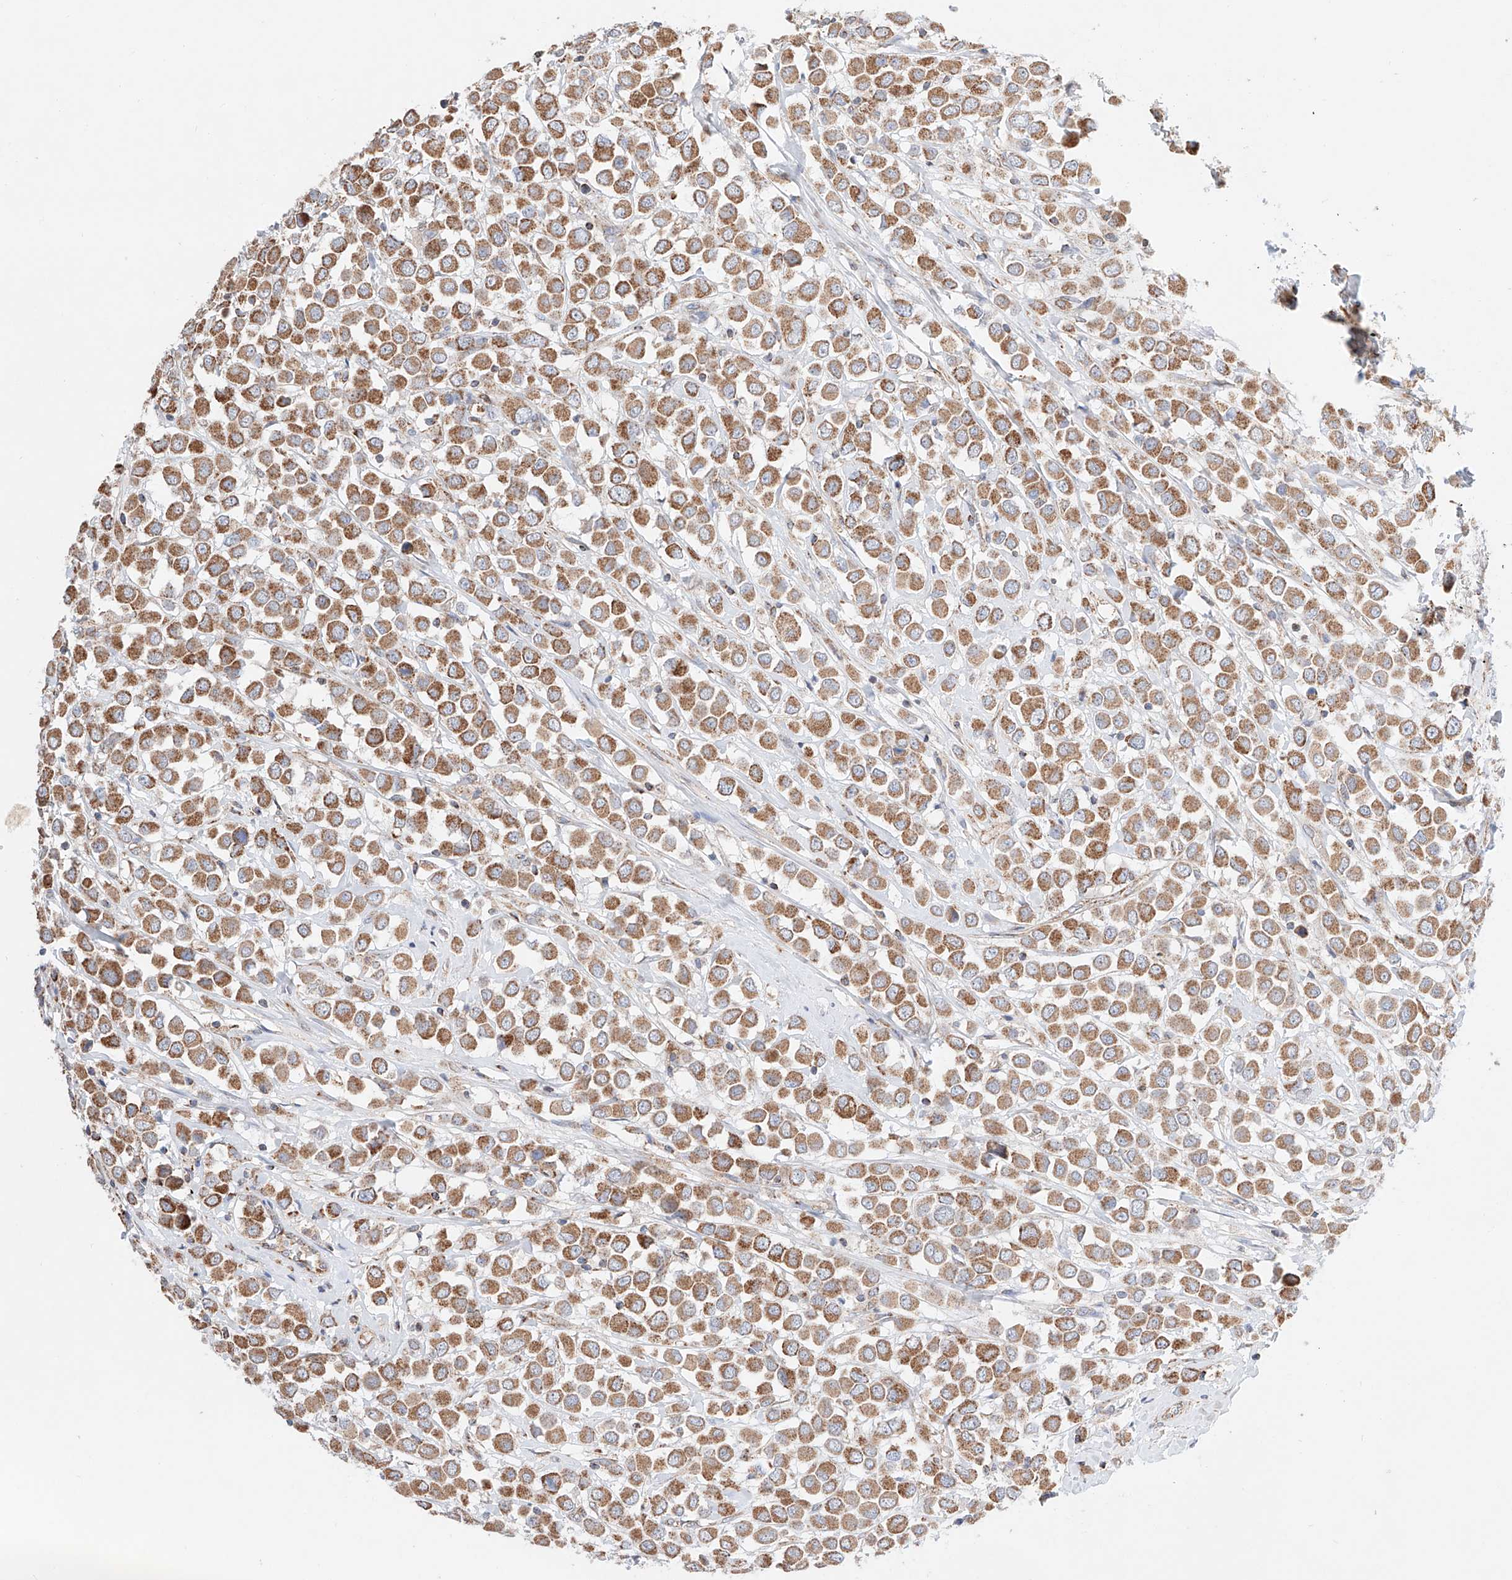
{"staining": {"intensity": "moderate", "quantity": ">75%", "location": "cytoplasmic/membranous"}, "tissue": "breast cancer", "cell_type": "Tumor cells", "image_type": "cancer", "snomed": [{"axis": "morphology", "description": "Duct carcinoma"}, {"axis": "topography", "description": "Breast"}], "caption": "Protein staining by IHC displays moderate cytoplasmic/membranous positivity in approximately >75% of tumor cells in breast cancer (infiltrating ductal carcinoma). (brown staining indicates protein expression, while blue staining denotes nuclei).", "gene": "KTI12", "patient": {"sex": "female", "age": 61}}